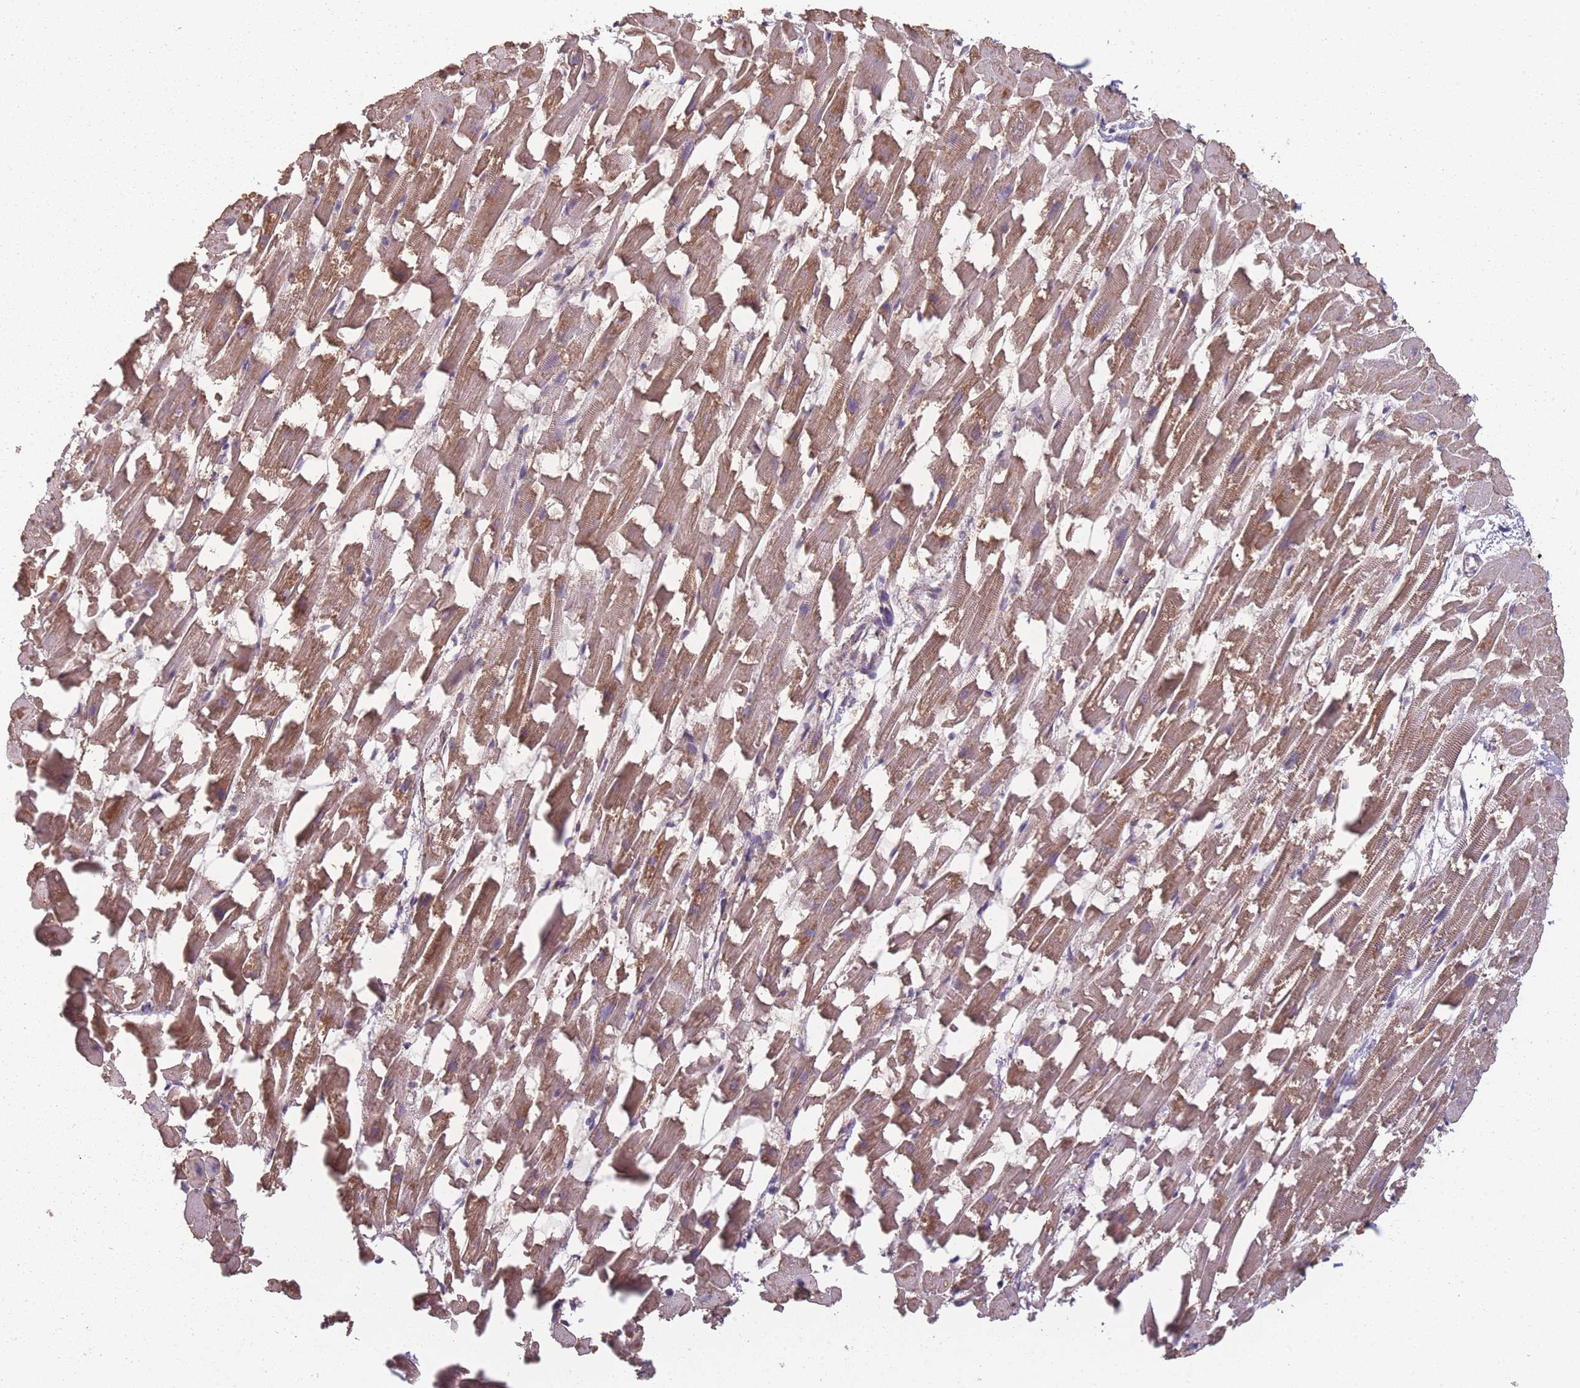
{"staining": {"intensity": "moderate", "quantity": ">75%", "location": "cytoplasmic/membranous"}, "tissue": "heart muscle", "cell_type": "Cardiomyocytes", "image_type": "normal", "snomed": [{"axis": "morphology", "description": "Normal tissue, NOS"}, {"axis": "topography", "description": "Heart"}], "caption": "IHC of unremarkable heart muscle exhibits medium levels of moderate cytoplasmic/membranous staining in approximately >75% of cardiomyocytes. (Stains: DAB in brown, nuclei in blue, Microscopy: brightfield microscopy at high magnification).", "gene": "SANBR", "patient": {"sex": "female", "age": 64}}